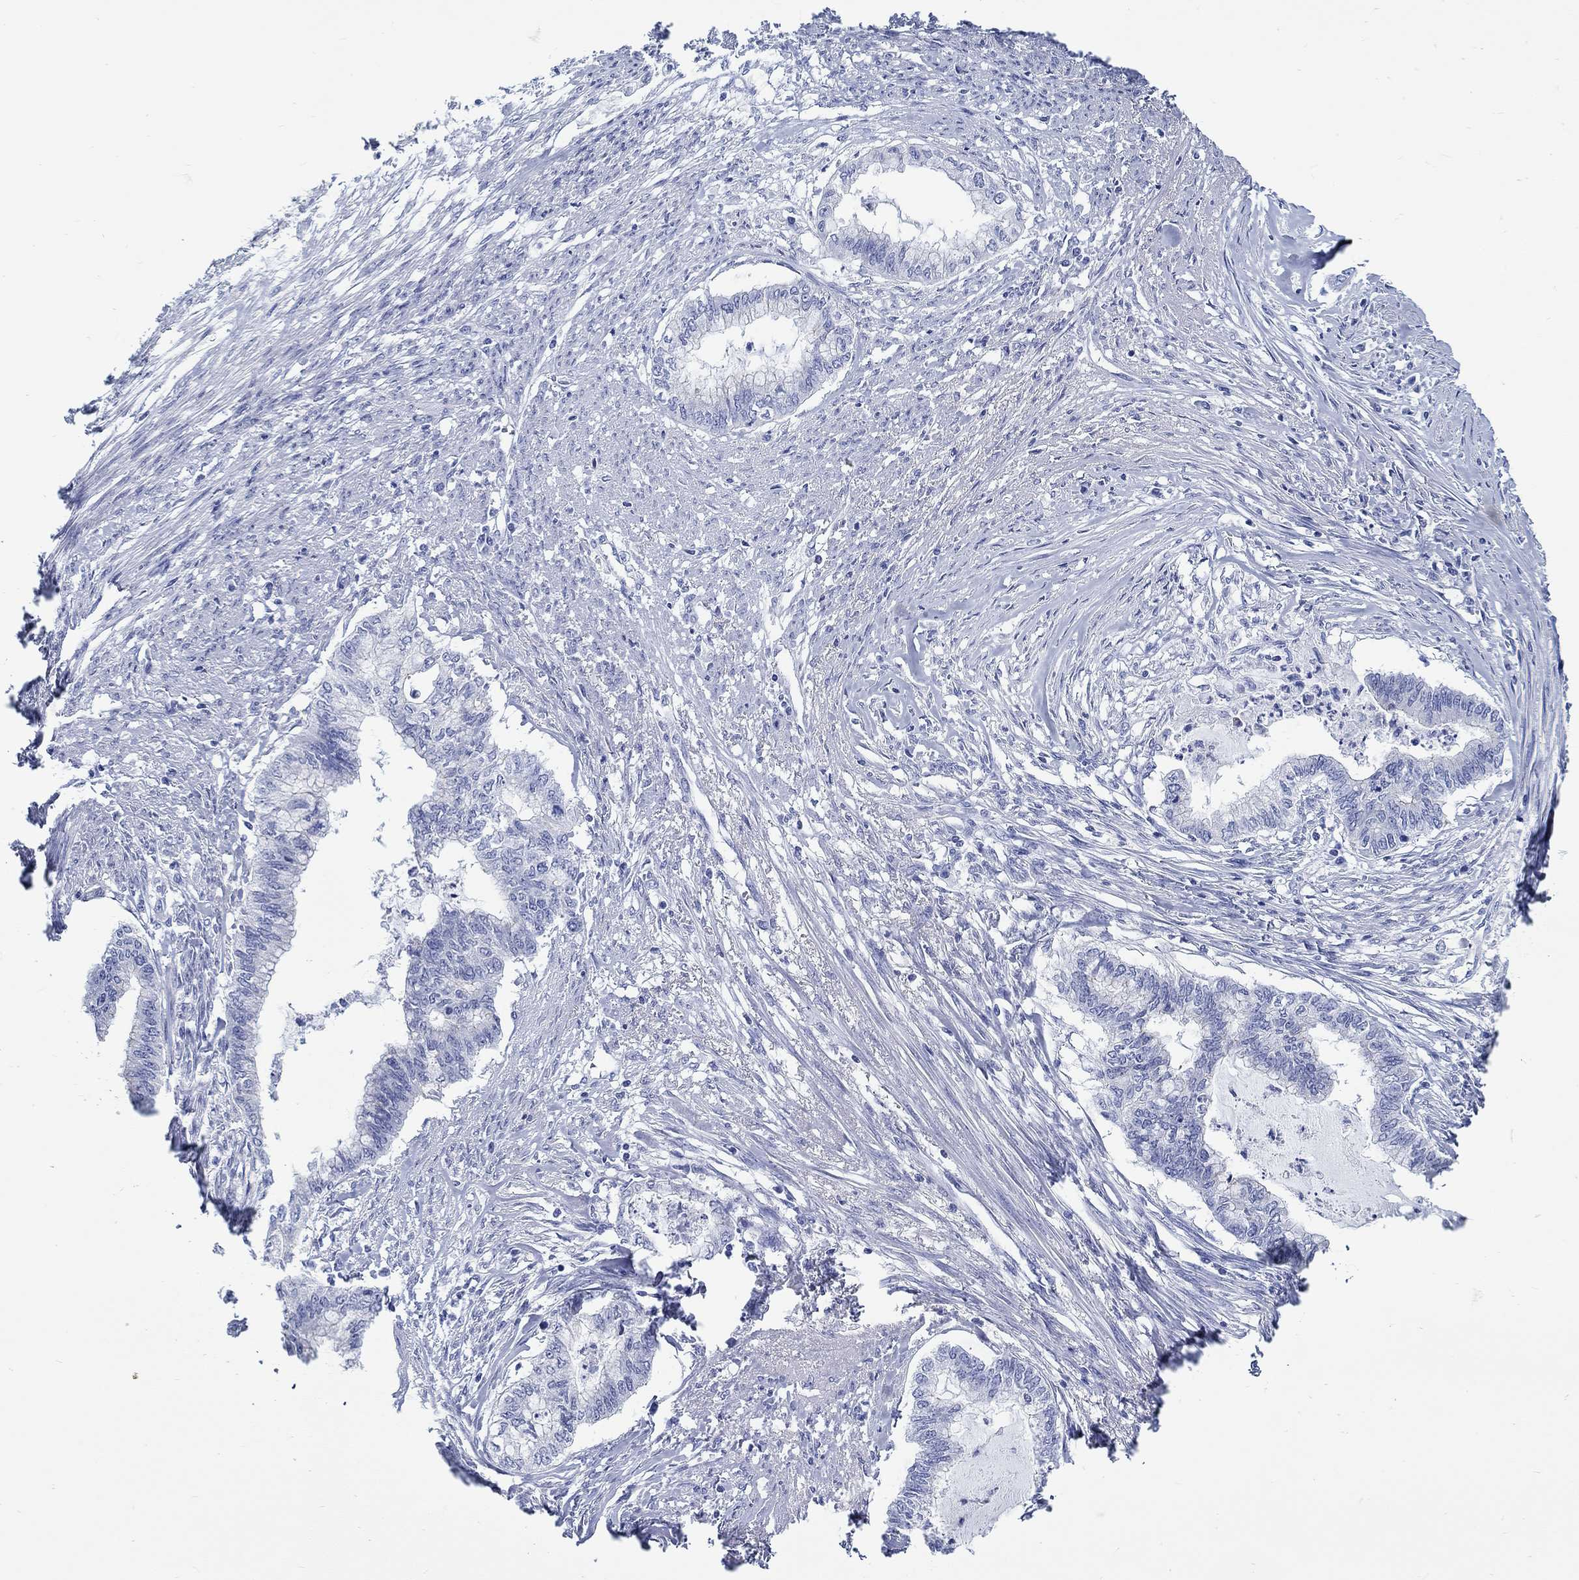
{"staining": {"intensity": "negative", "quantity": "none", "location": "none"}, "tissue": "endometrial cancer", "cell_type": "Tumor cells", "image_type": "cancer", "snomed": [{"axis": "morphology", "description": "Adenocarcinoma, NOS"}, {"axis": "topography", "description": "Endometrium"}], "caption": "Immunohistochemistry (IHC) photomicrograph of human endometrial cancer (adenocarcinoma) stained for a protein (brown), which reveals no staining in tumor cells. The staining was performed using DAB (3,3'-diaminobenzidine) to visualize the protein expression in brown, while the nuclei were stained in blue with hematoxylin (Magnification: 20x).", "gene": "RD3L", "patient": {"sex": "female", "age": 79}}